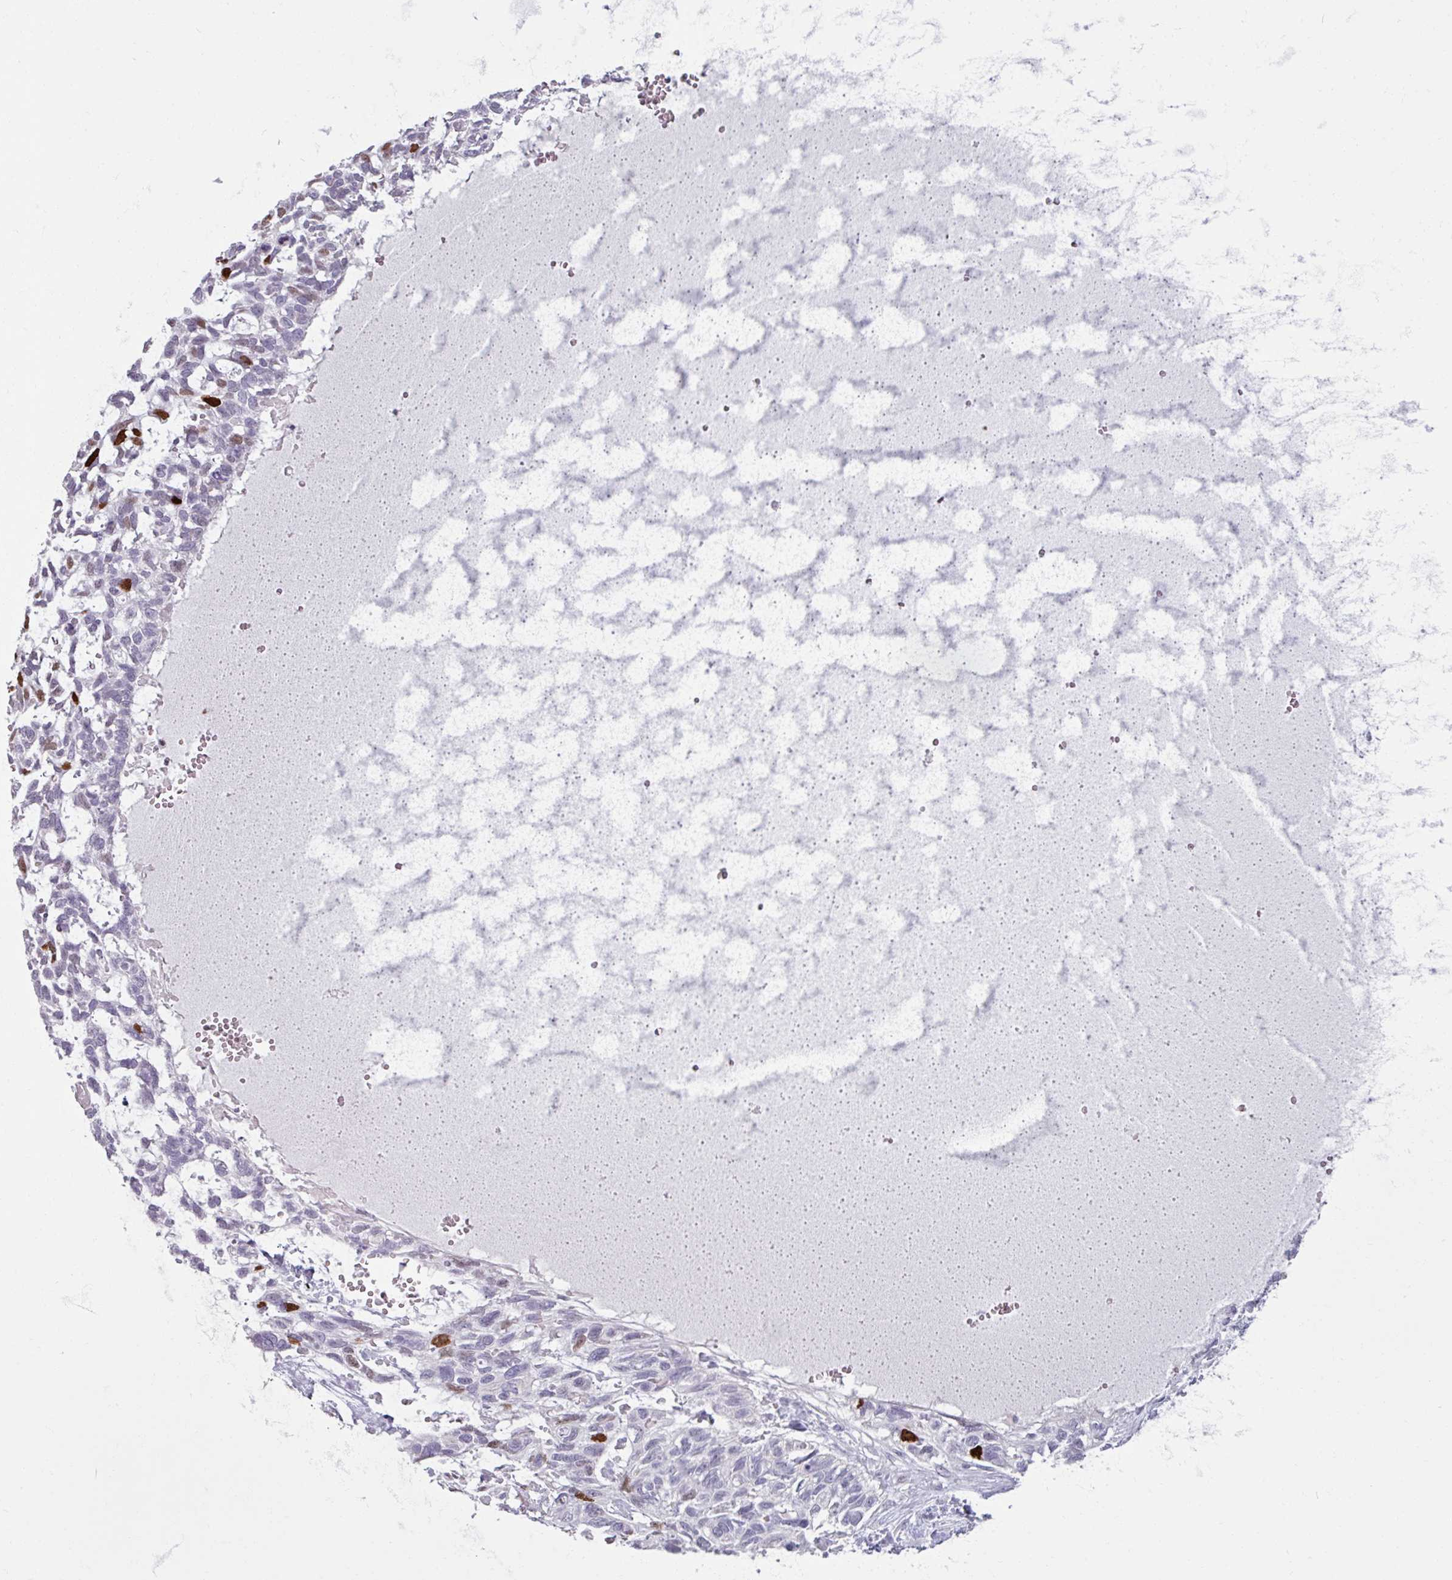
{"staining": {"intensity": "strong", "quantity": "<25%", "location": "nuclear"}, "tissue": "skin cancer", "cell_type": "Tumor cells", "image_type": "cancer", "snomed": [{"axis": "morphology", "description": "Basal cell carcinoma"}, {"axis": "topography", "description": "Skin"}], "caption": "Skin basal cell carcinoma stained with a protein marker exhibits strong staining in tumor cells.", "gene": "ATAD2", "patient": {"sex": "male", "age": 88}}